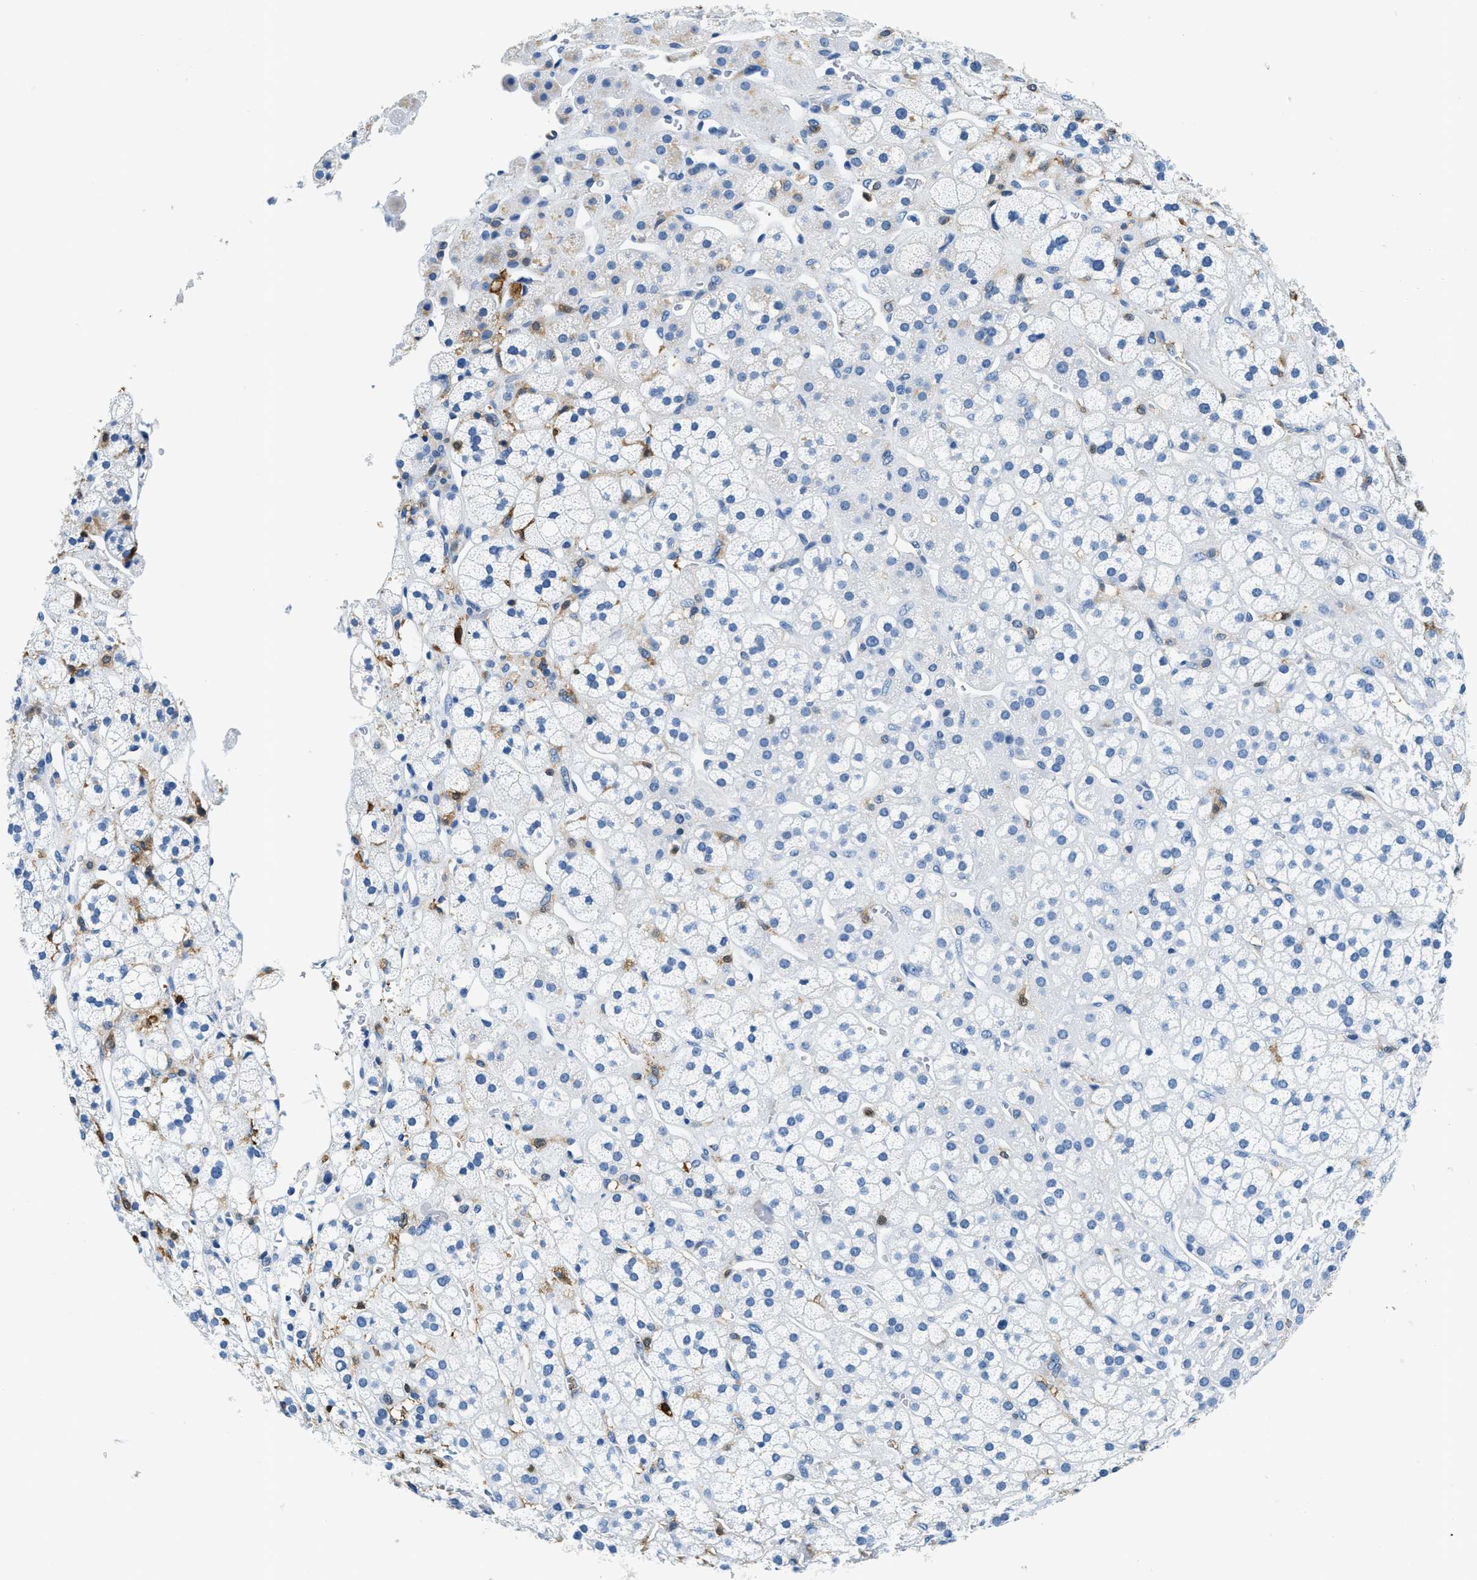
{"staining": {"intensity": "negative", "quantity": "none", "location": "none"}, "tissue": "adrenal gland", "cell_type": "Glandular cells", "image_type": "normal", "snomed": [{"axis": "morphology", "description": "Normal tissue, NOS"}, {"axis": "topography", "description": "Adrenal gland"}], "caption": "Human adrenal gland stained for a protein using immunohistochemistry (IHC) displays no positivity in glandular cells.", "gene": "CAPG", "patient": {"sex": "male", "age": 56}}